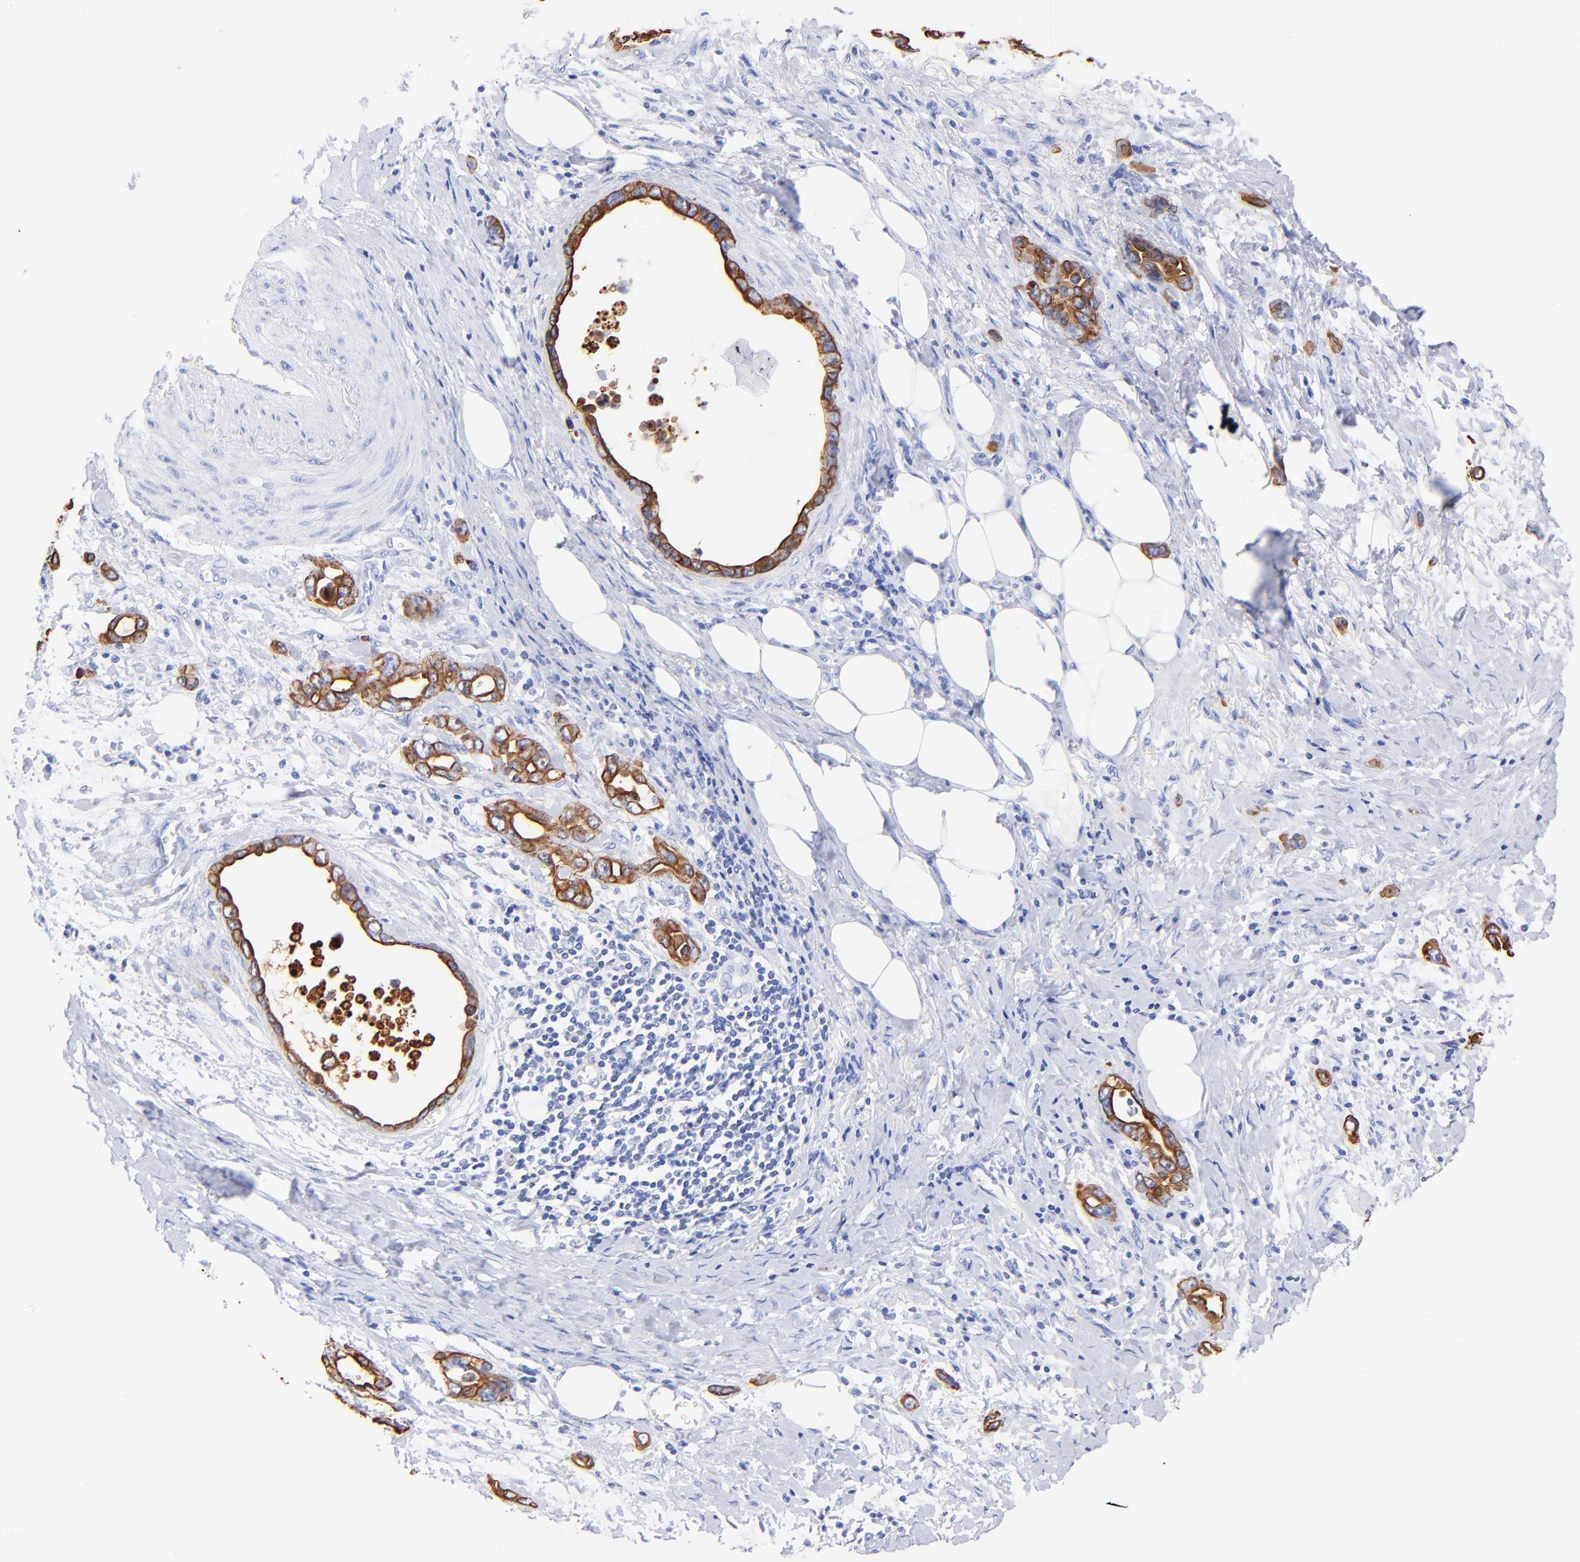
{"staining": {"intensity": "strong", "quantity": ">75%", "location": "cytoplasmic/membranous"}, "tissue": "stomach cancer", "cell_type": "Tumor cells", "image_type": "cancer", "snomed": [{"axis": "morphology", "description": "Adenocarcinoma, NOS"}, {"axis": "topography", "description": "Stomach"}], "caption": "This photomicrograph shows stomach cancer (adenocarcinoma) stained with IHC to label a protein in brown. The cytoplasmic/membranous of tumor cells show strong positivity for the protein. Nuclei are counter-stained blue.", "gene": "KRT19", "patient": {"sex": "male", "age": 78}}